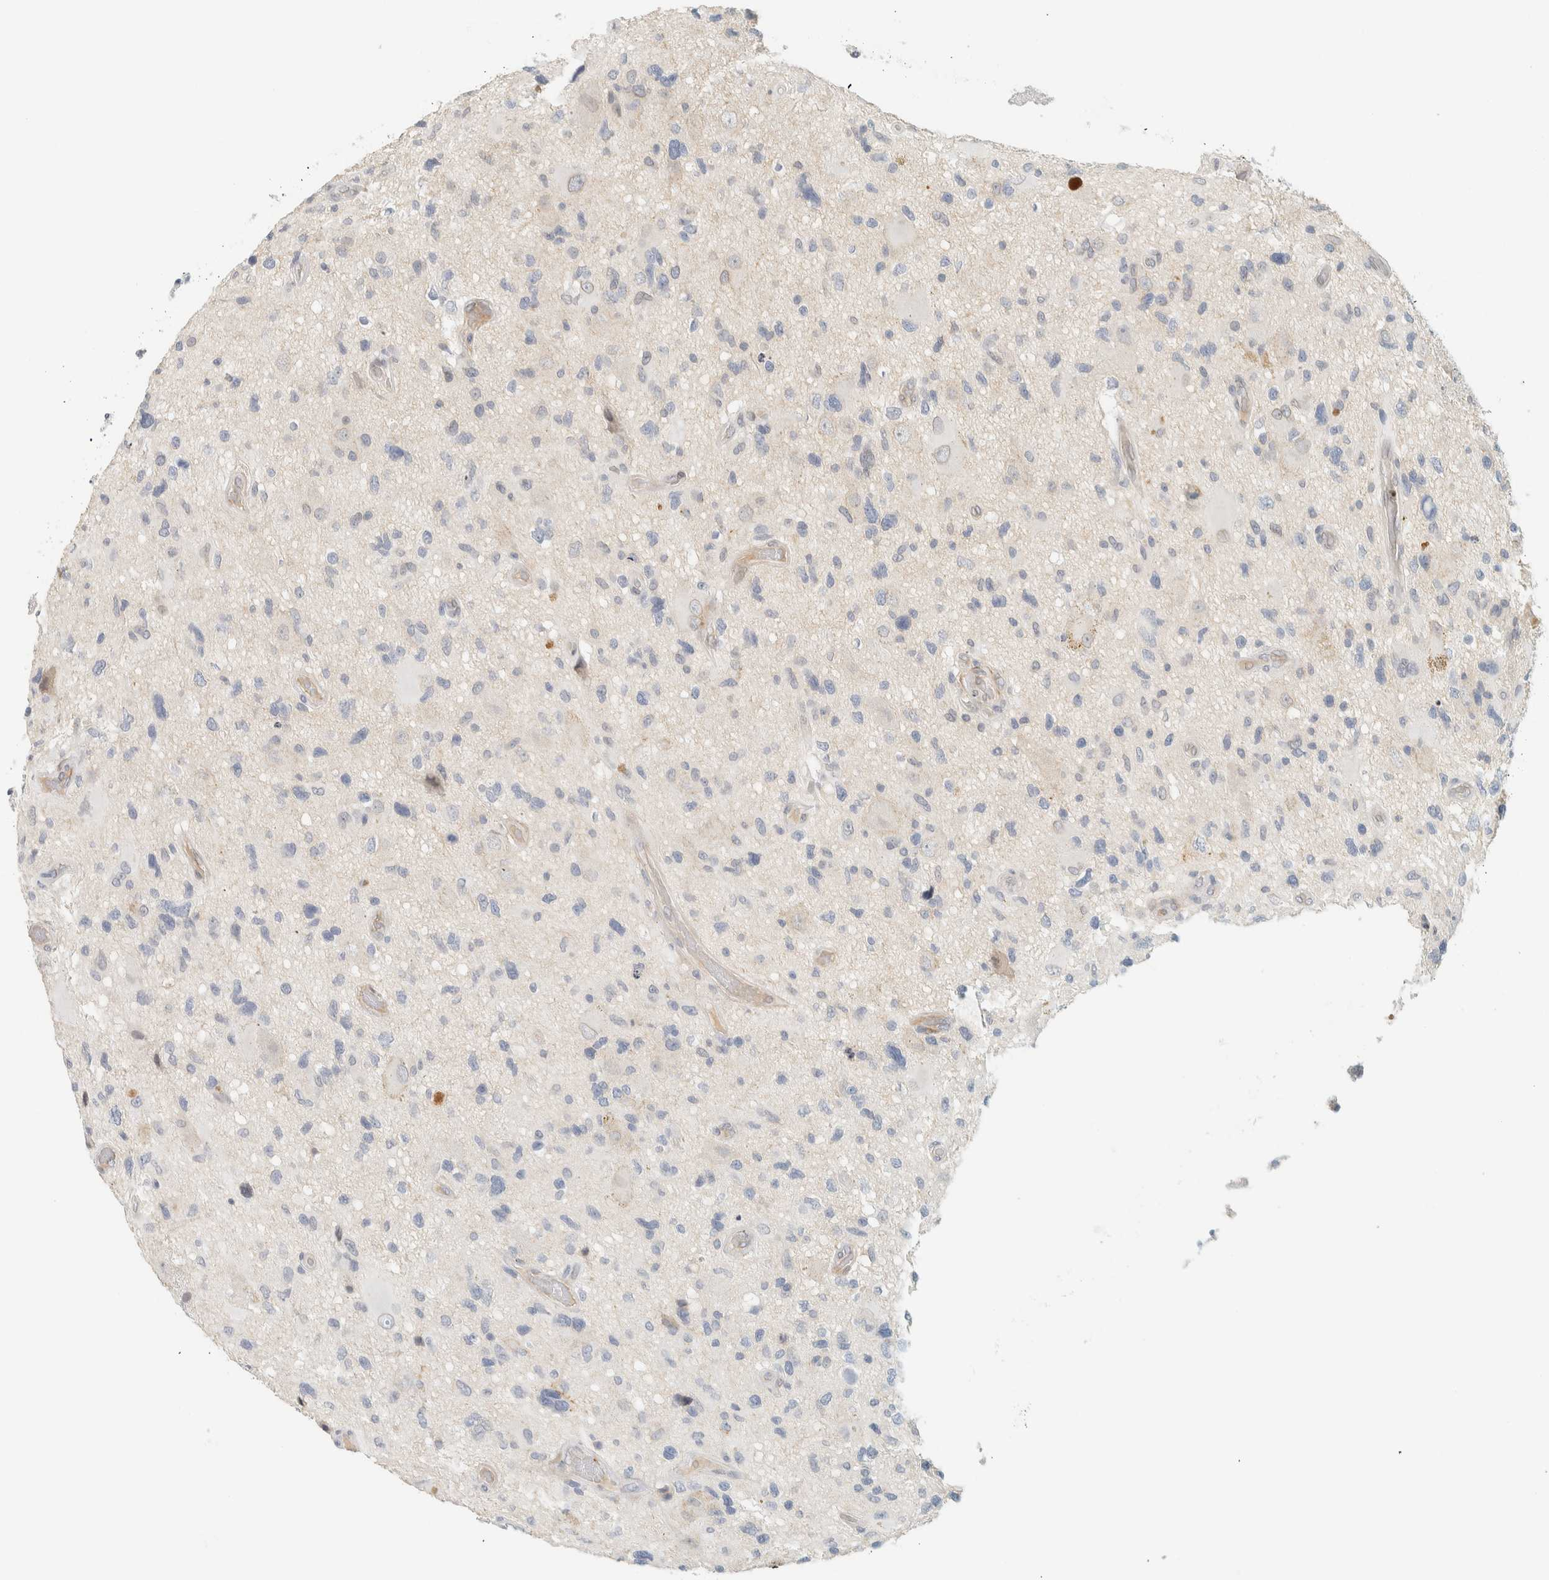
{"staining": {"intensity": "negative", "quantity": "none", "location": "none"}, "tissue": "glioma", "cell_type": "Tumor cells", "image_type": "cancer", "snomed": [{"axis": "morphology", "description": "Glioma, malignant, High grade"}, {"axis": "topography", "description": "Brain"}], "caption": "This is a photomicrograph of IHC staining of glioma, which shows no staining in tumor cells.", "gene": "C1QTNF12", "patient": {"sex": "male", "age": 33}}